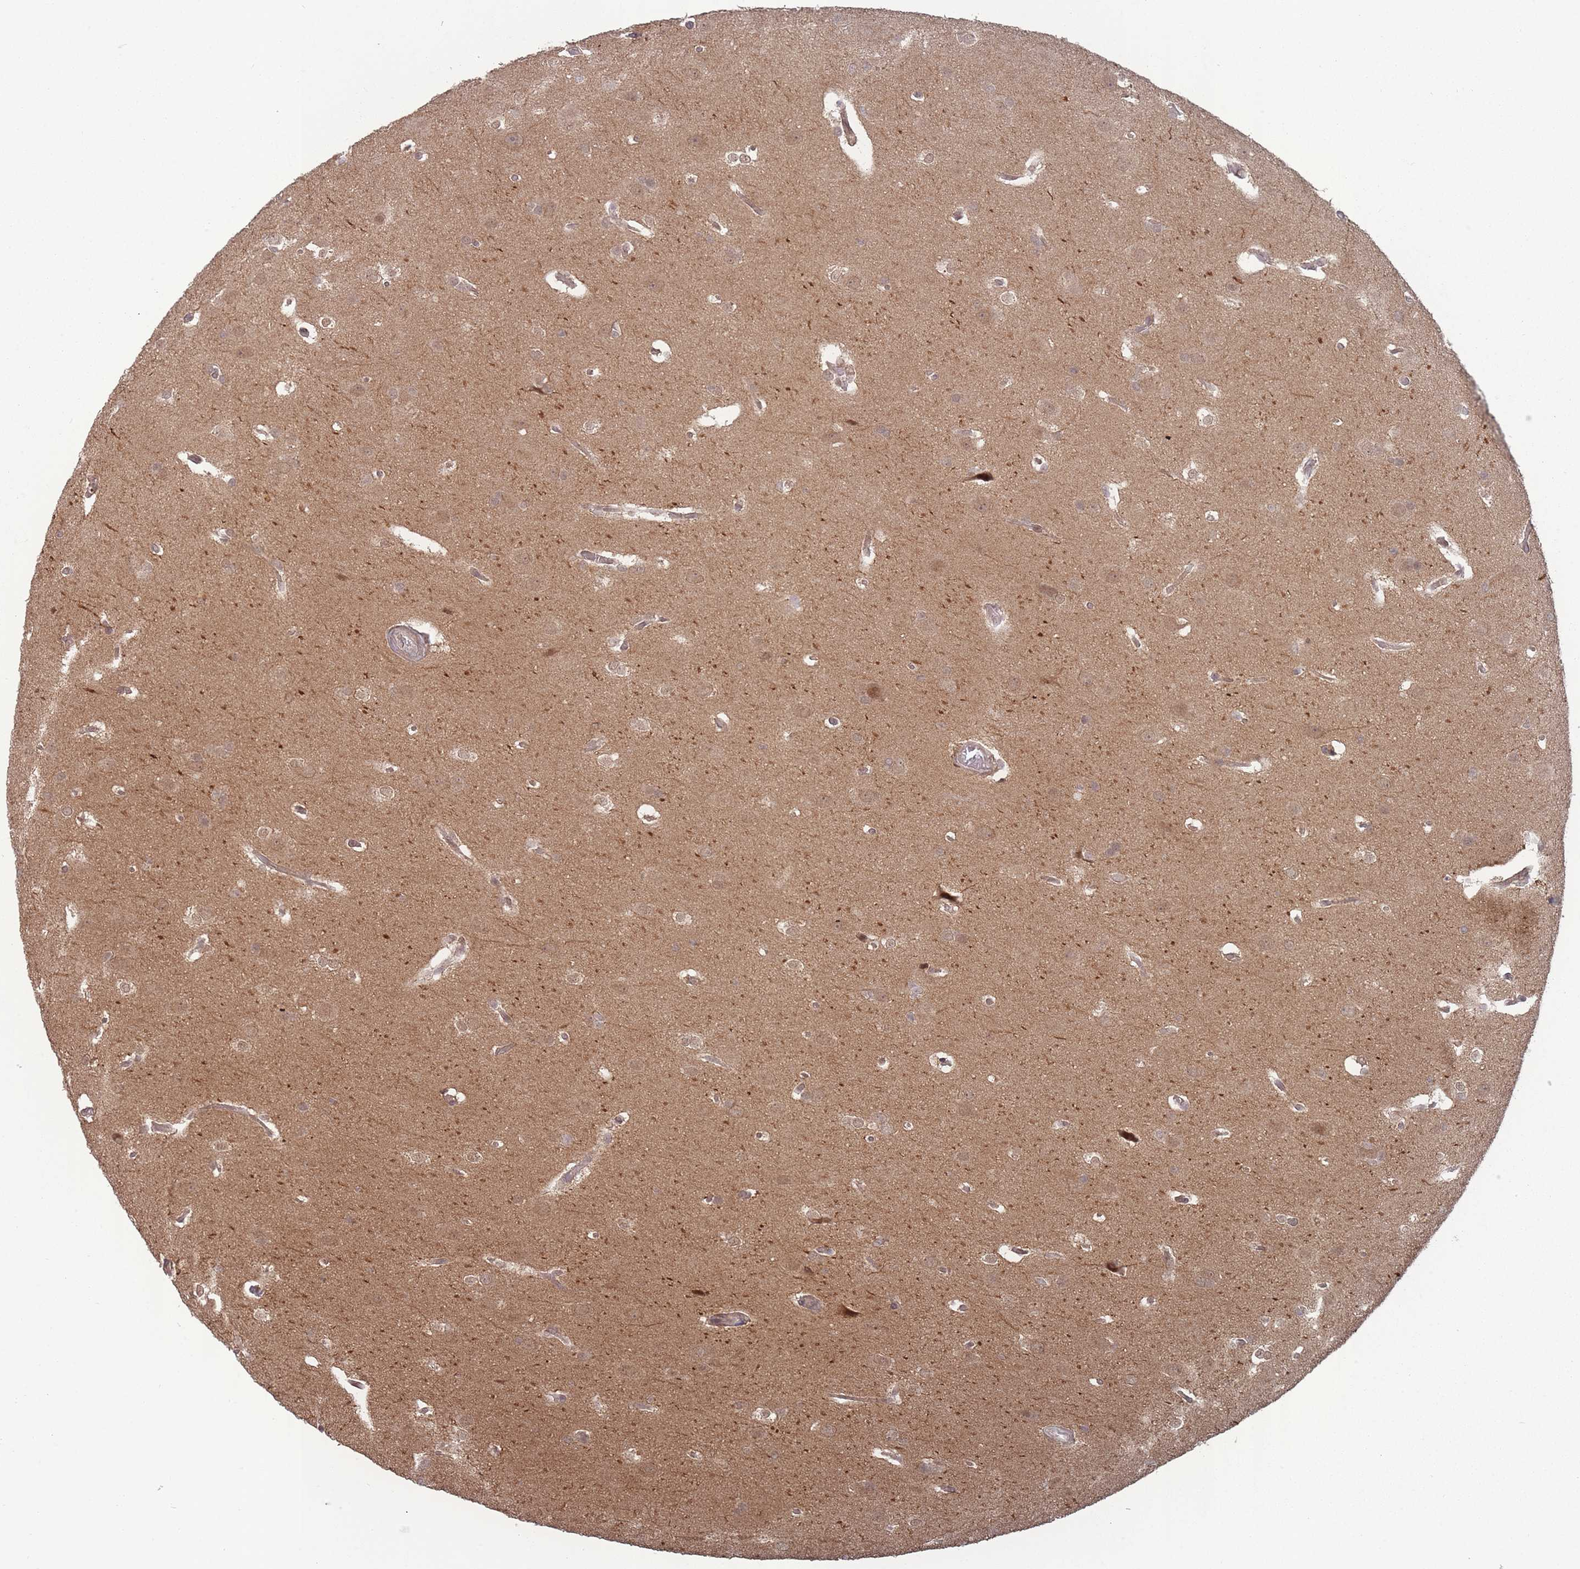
{"staining": {"intensity": "weak", "quantity": "25%-75%", "location": "cytoplasmic/membranous"}, "tissue": "glioma", "cell_type": "Tumor cells", "image_type": "cancer", "snomed": [{"axis": "morphology", "description": "Glioma, malignant, Low grade"}, {"axis": "topography", "description": "Brain"}], "caption": "This is an image of immunohistochemistry (IHC) staining of glioma, which shows weak staining in the cytoplasmic/membranous of tumor cells.", "gene": "CNTRL", "patient": {"sex": "female", "age": 32}}